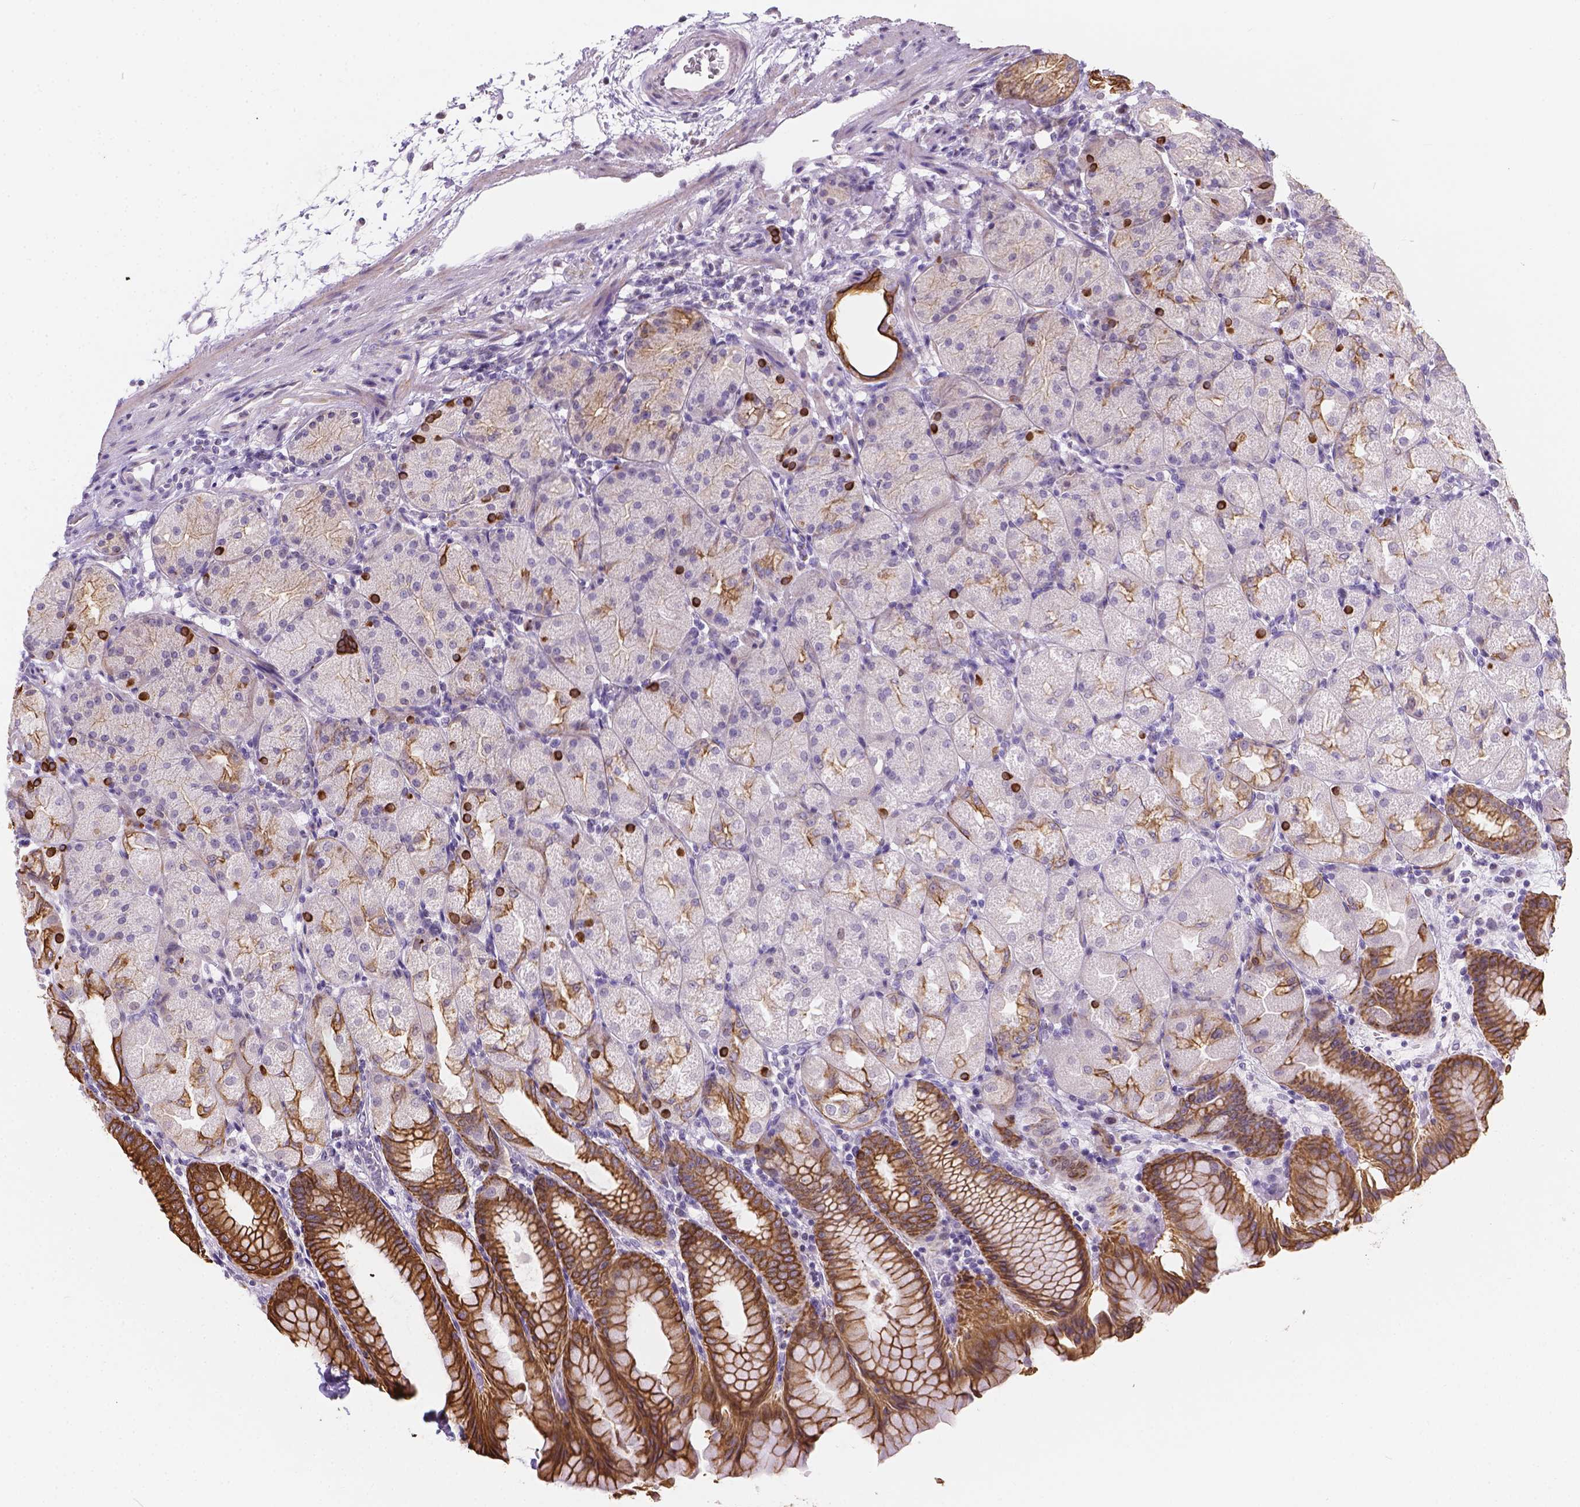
{"staining": {"intensity": "strong", "quantity": "25%-75%", "location": "cytoplasmic/membranous"}, "tissue": "stomach", "cell_type": "Glandular cells", "image_type": "normal", "snomed": [{"axis": "morphology", "description": "Normal tissue, NOS"}, {"axis": "topography", "description": "Stomach, upper"}, {"axis": "topography", "description": "Stomach"}, {"axis": "topography", "description": "Stomach, lower"}], "caption": "Immunohistochemistry (IHC) photomicrograph of normal stomach stained for a protein (brown), which shows high levels of strong cytoplasmic/membranous expression in approximately 25%-75% of glandular cells.", "gene": "DMWD", "patient": {"sex": "male", "age": 62}}